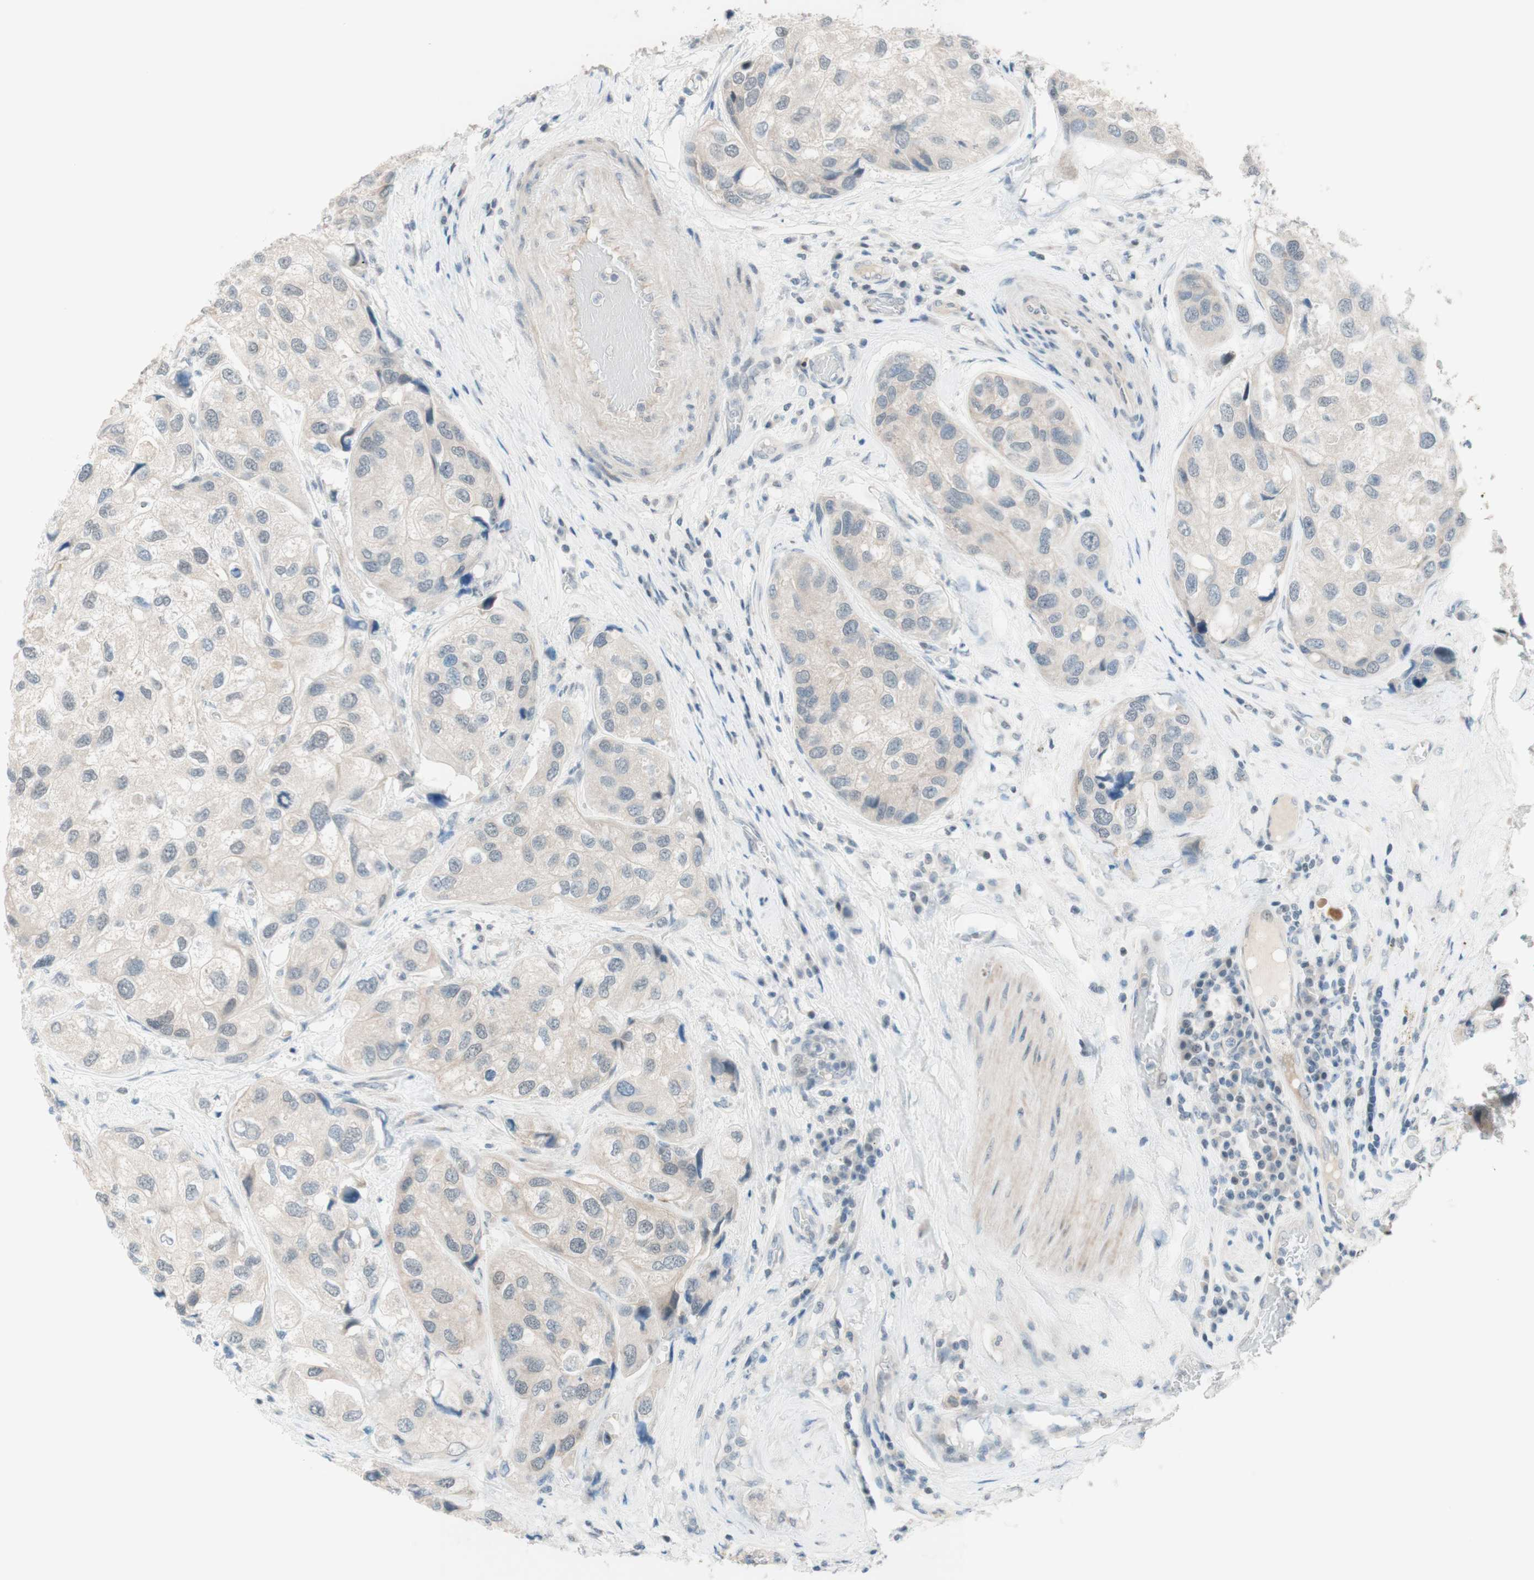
{"staining": {"intensity": "negative", "quantity": "none", "location": "none"}, "tissue": "urothelial cancer", "cell_type": "Tumor cells", "image_type": "cancer", "snomed": [{"axis": "morphology", "description": "Urothelial carcinoma, High grade"}, {"axis": "topography", "description": "Urinary bladder"}], "caption": "Photomicrograph shows no significant protein positivity in tumor cells of urothelial carcinoma (high-grade). (DAB (3,3'-diaminobenzidine) immunohistochemistry (IHC), high magnification).", "gene": "JPH1", "patient": {"sex": "female", "age": 64}}